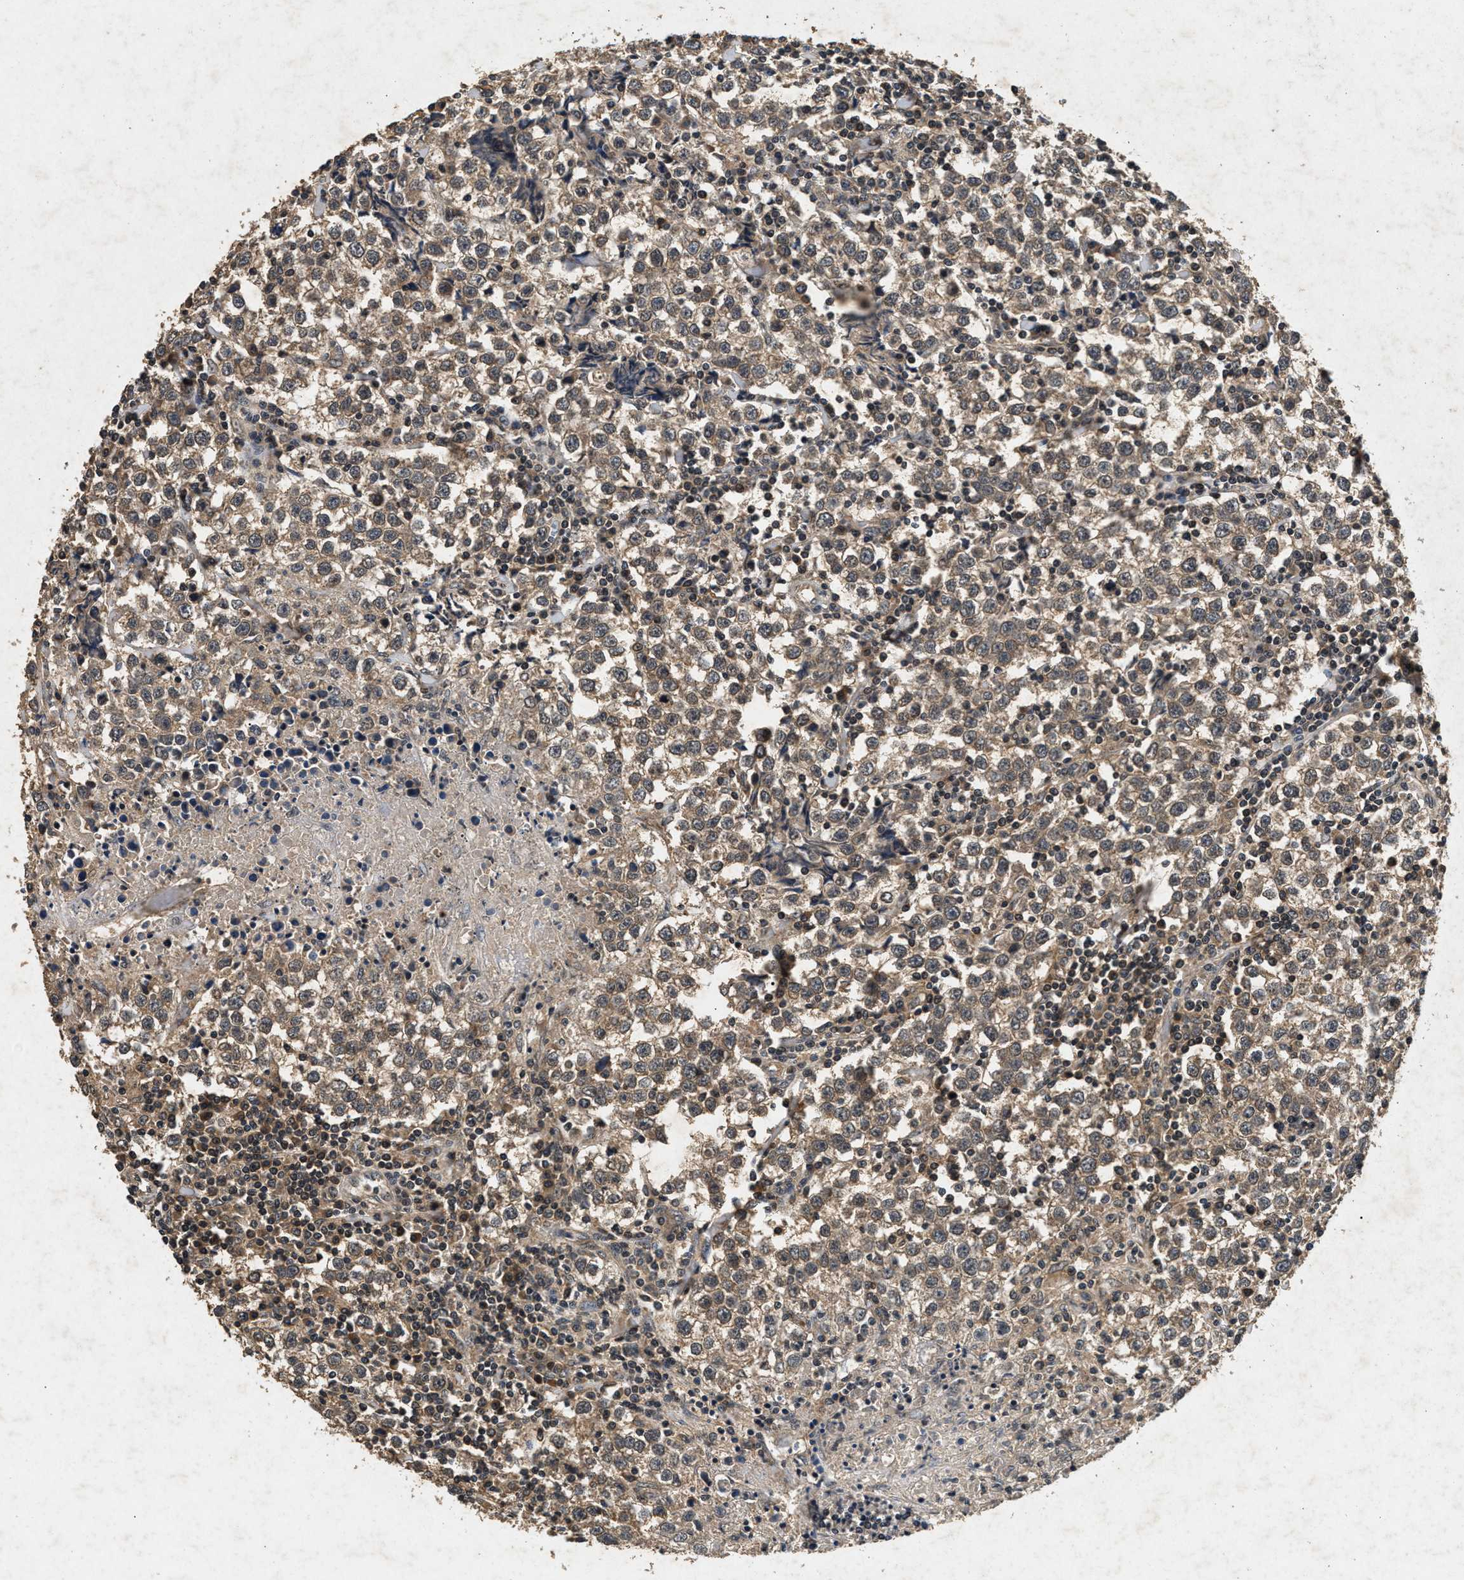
{"staining": {"intensity": "weak", "quantity": ">75%", "location": "cytoplasmic/membranous"}, "tissue": "testis cancer", "cell_type": "Tumor cells", "image_type": "cancer", "snomed": [{"axis": "morphology", "description": "Seminoma, NOS"}, {"axis": "morphology", "description": "Carcinoma, Embryonal, NOS"}, {"axis": "topography", "description": "Testis"}], "caption": "DAB (3,3'-diaminobenzidine) immunohistochemical staining of seminoma (testis) exhibits weak cytoplasmic/membranous protein positivity in approximately >75% of tumor cells.", "gene": "PPP1CC", "patient": {"sex": "male", "age": 36}}